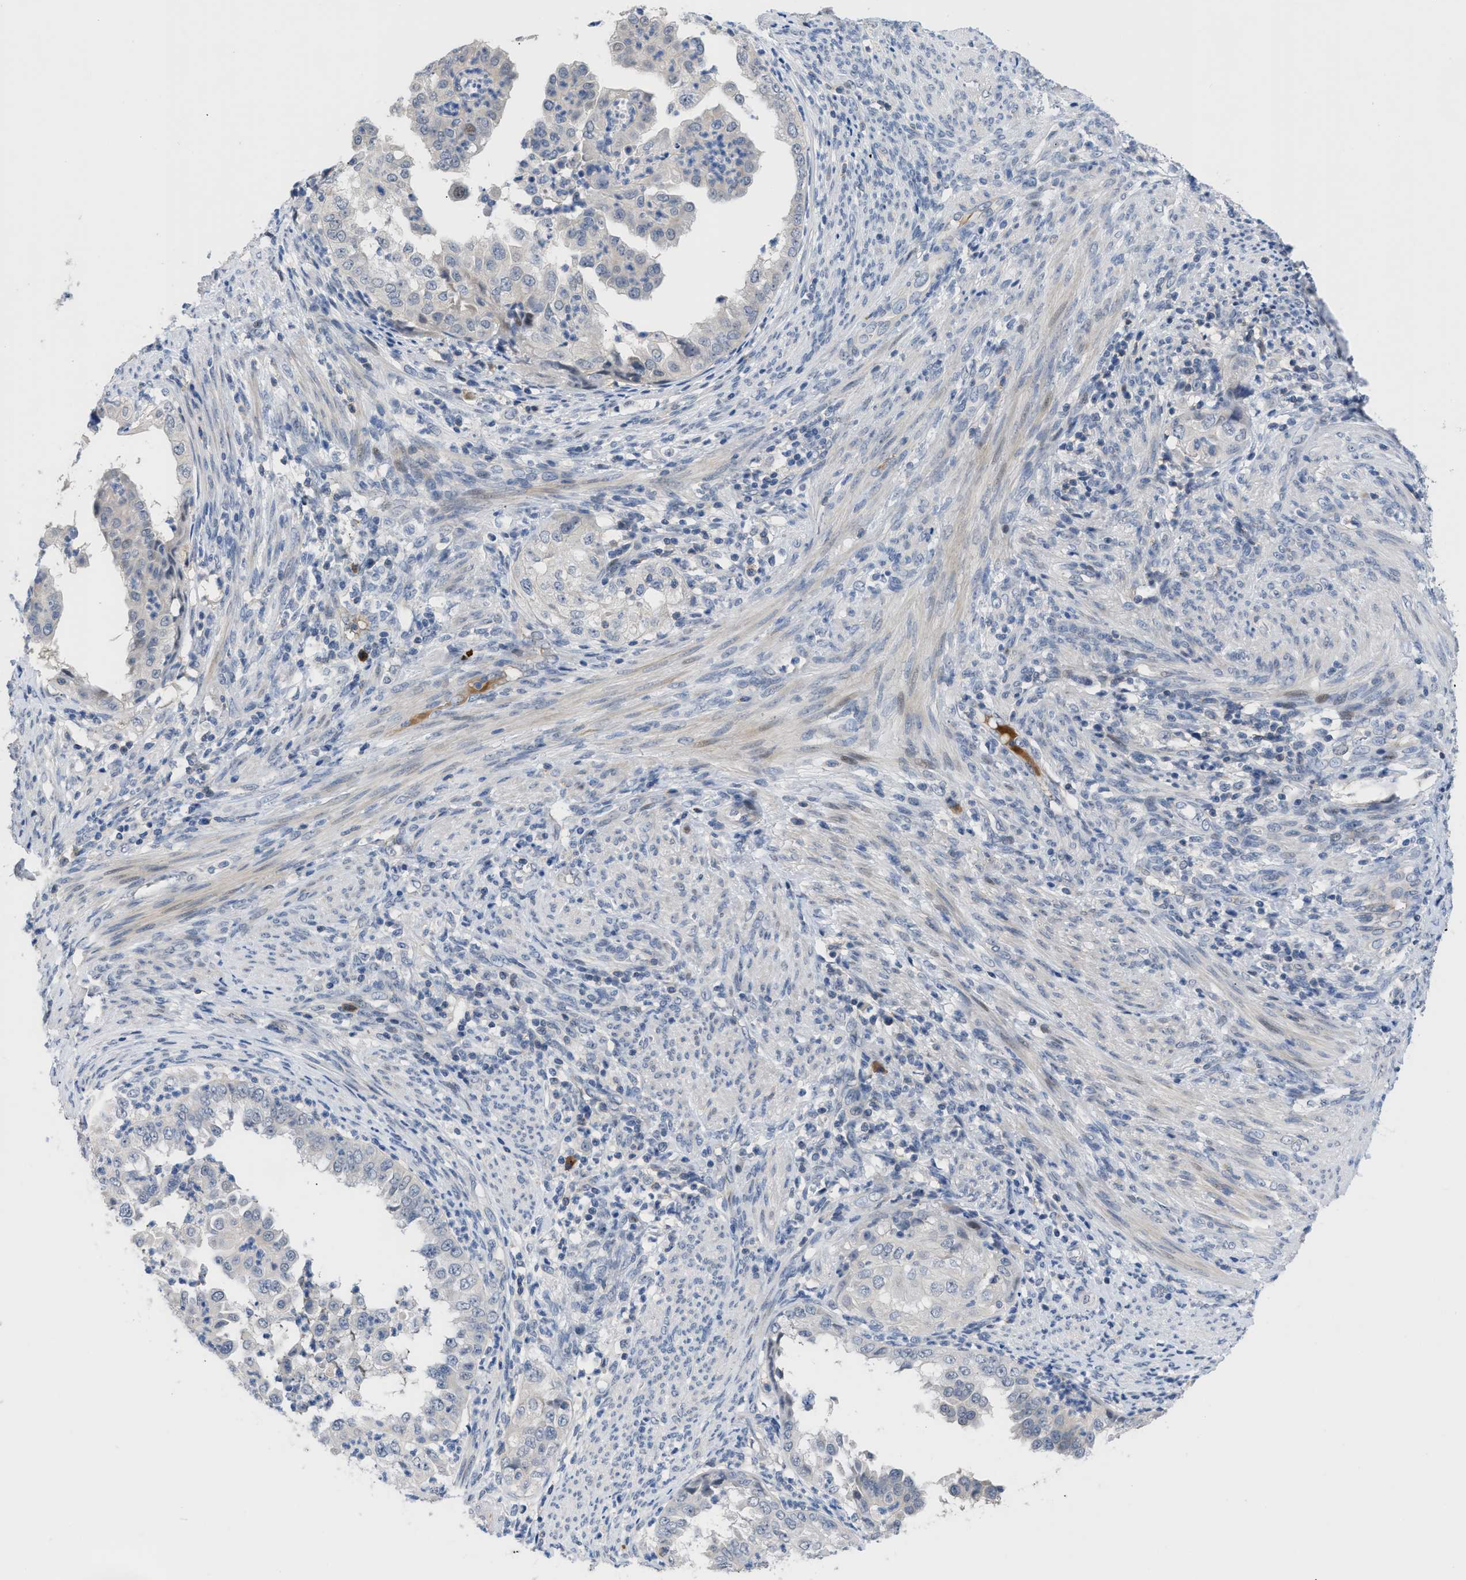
{"staining": {"intensity": "negative", "quantity": "none", "location": "none"}, "tissue": "endometrial cancer", "cell_type": "Tumor cells", "image_type": "cancer", "snomed": [{"axis": "morphology", "description": "Adenocarcinoma, NOS"}, {"axis": "topography", "description": "Endometrium"}], "caption": "Histopathology image shows no significant protein staining in tumor cells of endometrial cancer.", "gene": "OR9K2", "patient": {"sex": "female", "age": 85}}